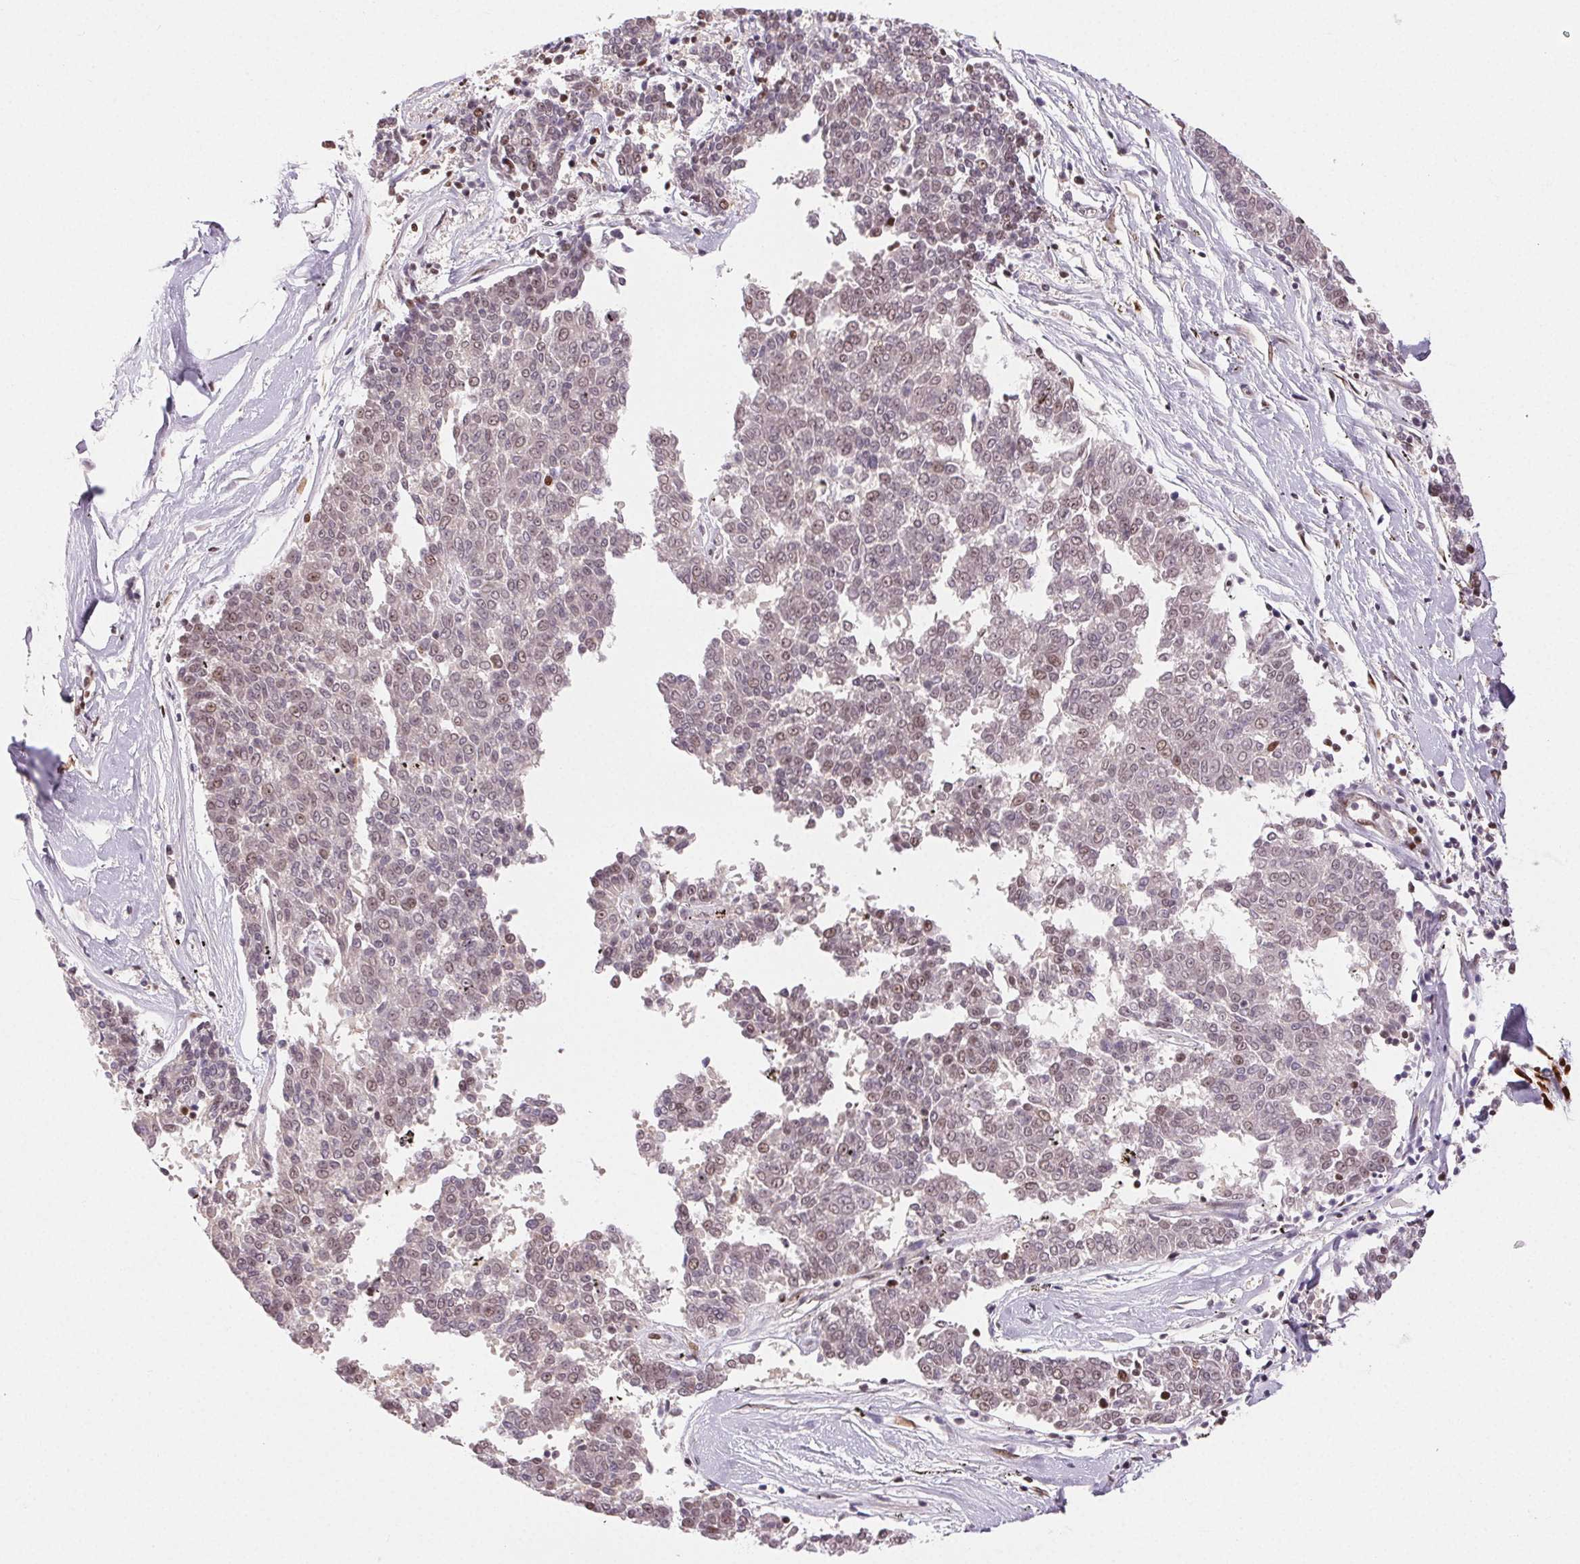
{"staining": {"intensity": "weak", "quantity": "<25%", "location": "nuclear"}, "tissue": "melanoma", "cell_type": "Tumor cells", "image_type": "cancer", "snomed": [{"axis": "morphology", "description": "Malignant melanoma, NOS"}, {"axis": "topography", "description": "Skin"}], "caption": "DAB immunohistochemical staining of human melanoma exhibits no significant positivity in tumor cells. (Stains: DAB (3,3'-diaminobenzidine) immunohistochemistry (IHC) with hematoxylin counter stain, Microscopy: brightfield microscopy at high magnification).", "gene": "ZNF80", "patient": {"sex": "female", "age": 72}}